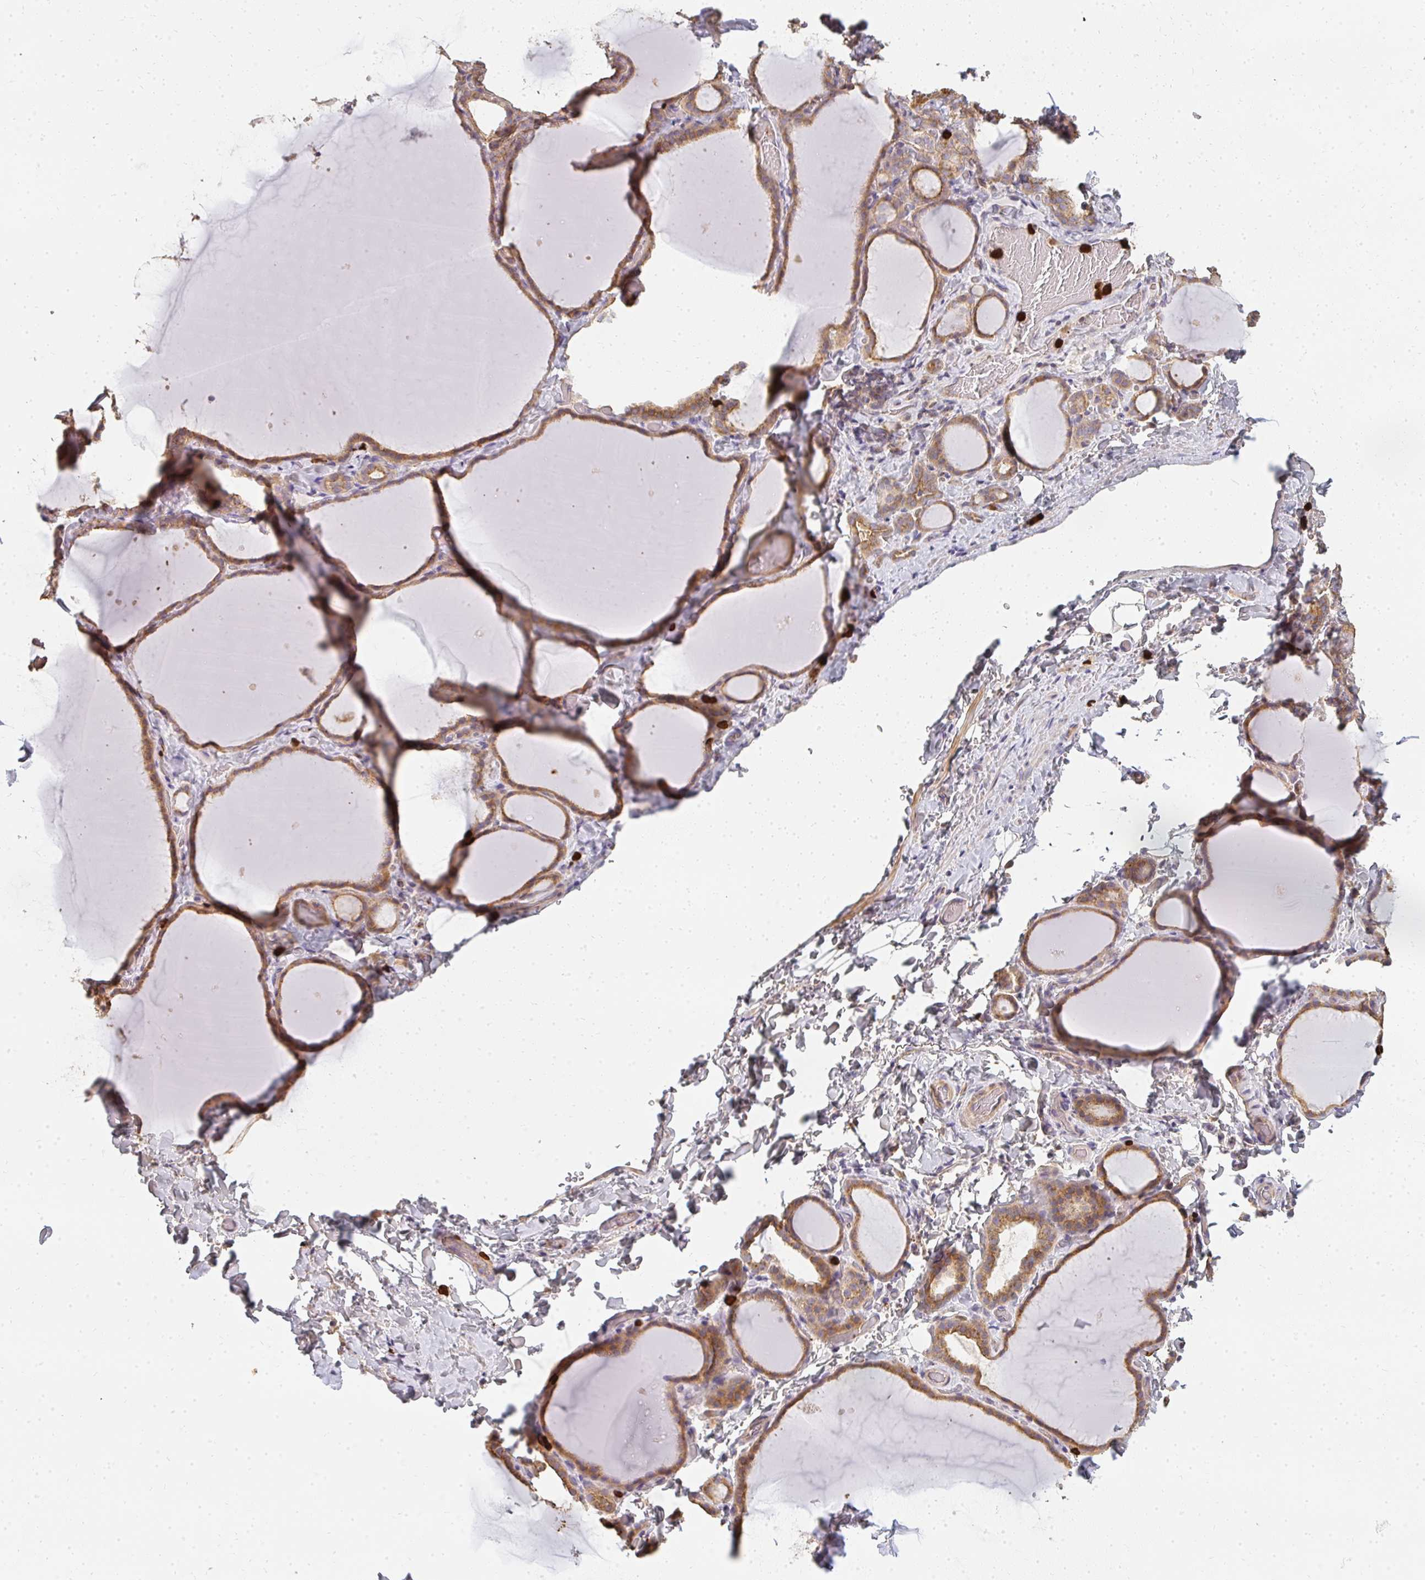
{"staining": {"intensity": "moderate", "quantity": ">75%", "location": "cytoplasmic/membranous"}, "tissue": "thyroid gland", "cell_type": "Glandular cells", "image_type": "normal", "snomed": [{"axis": "morphology", "description": "Normal tissue, NOS"}, {"axis": "topography", "description": "Thyroid gland"}], "caption": "Thyroid gland stained for a protein shows moderate cytoplasmic/membranous positivity in glandular cells. (brown staining indicates protein expression, while blue staining denotes nuclei).", "gene": "CNTRL", "patient": {"sex": "female", "age": 22}}